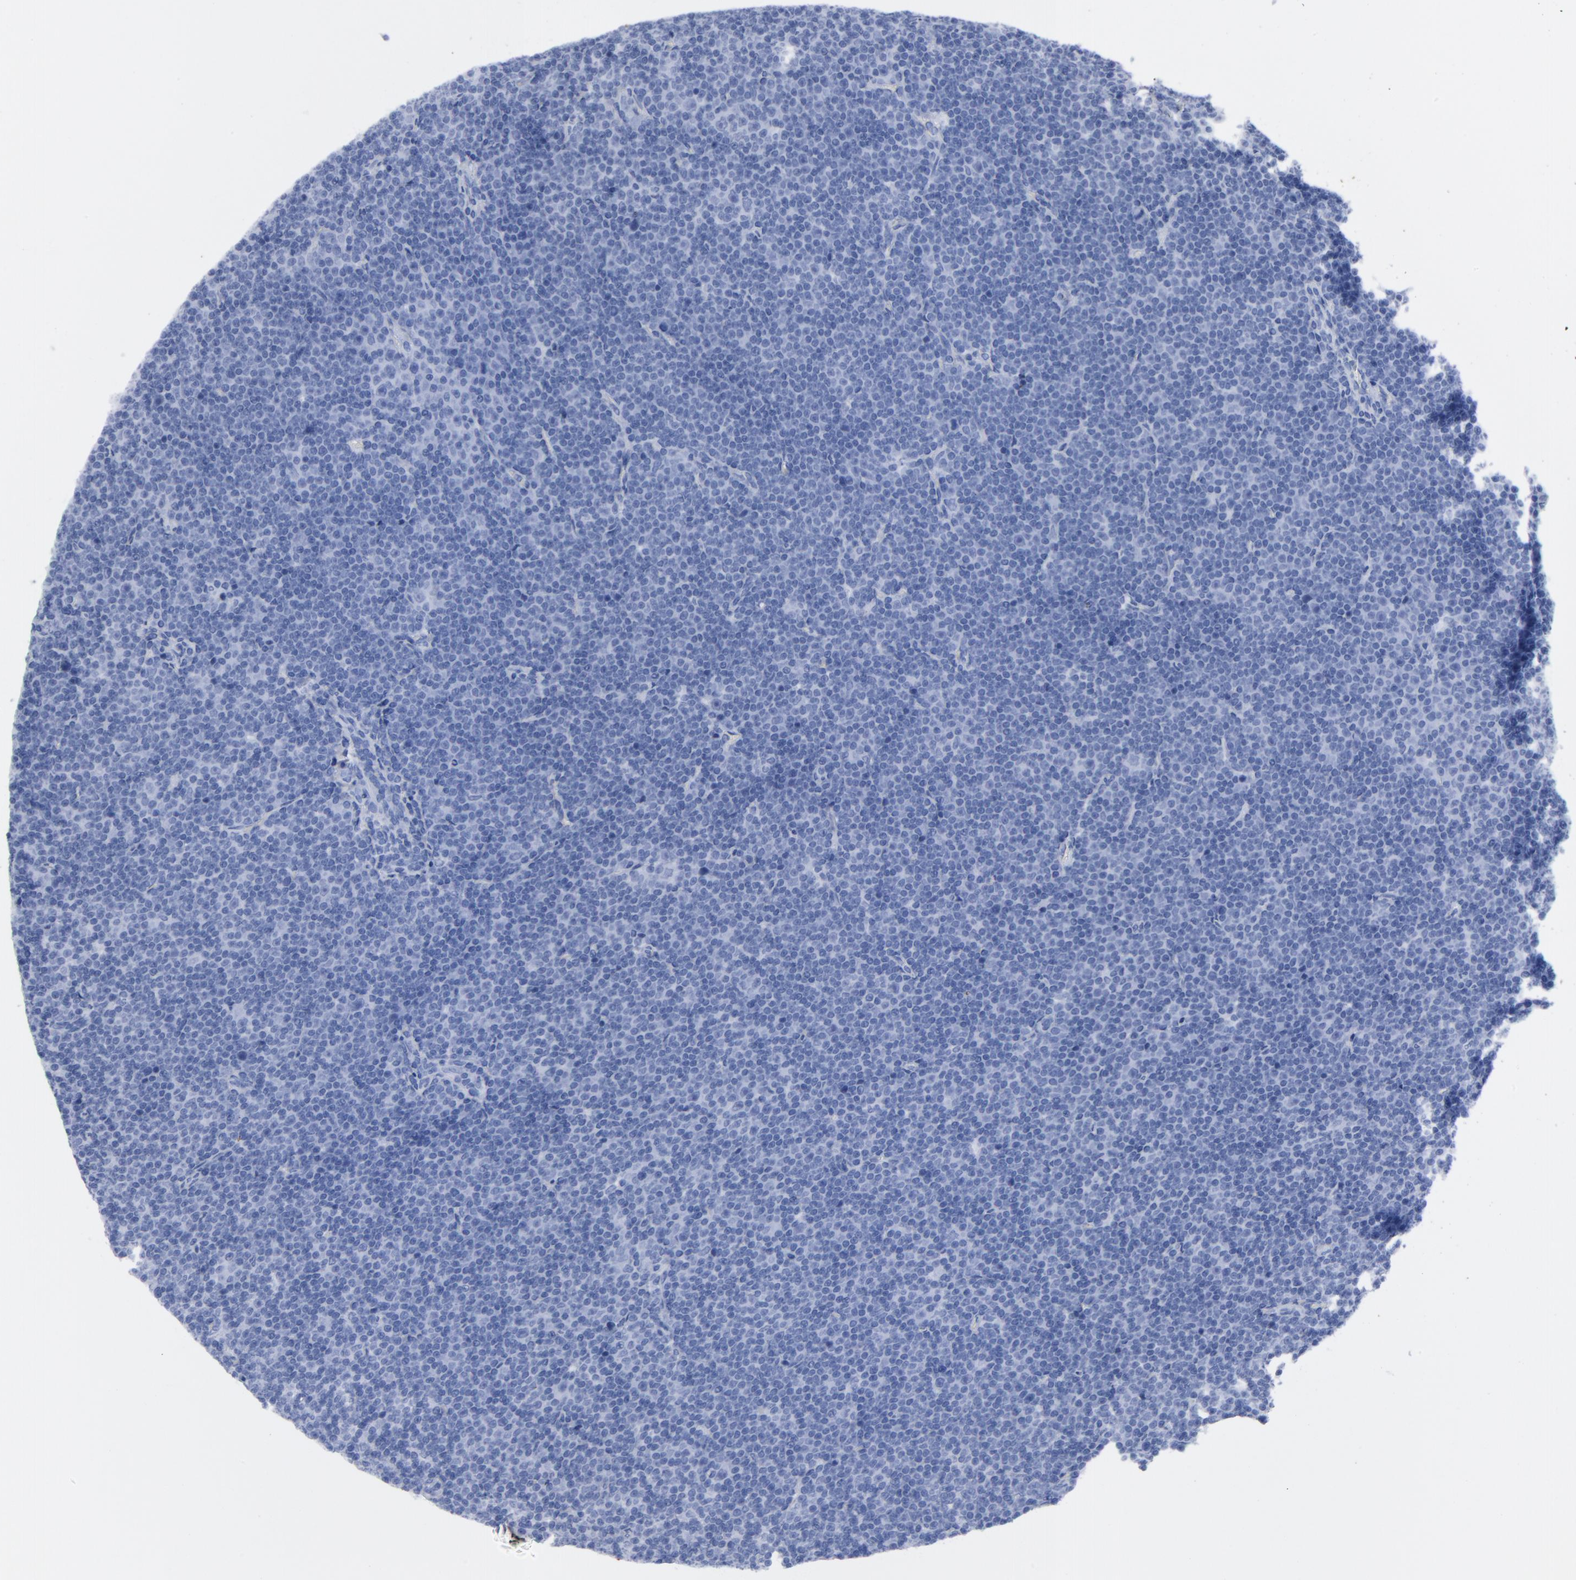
{"staining": {"intensity": "negative", "quantity": "none", "location": "none"}, "tissue": "lymphoma", "cell_type": "Tumor cells", "image_type": "cancer", "snomed": [{"axis": "morphology", "description": "Malignant lymphoma, non-Hodgkin's type, Low grade"}, {"axis": "topography", "description": "Lymph node"}], "caption": "The histopathology image reveals no staining of tumor cells in low-grade malignant lymphoma, non-Hodgkin's type.", "gene": "TSPAN6", "patient": {"sex": "female", "age": 67}}